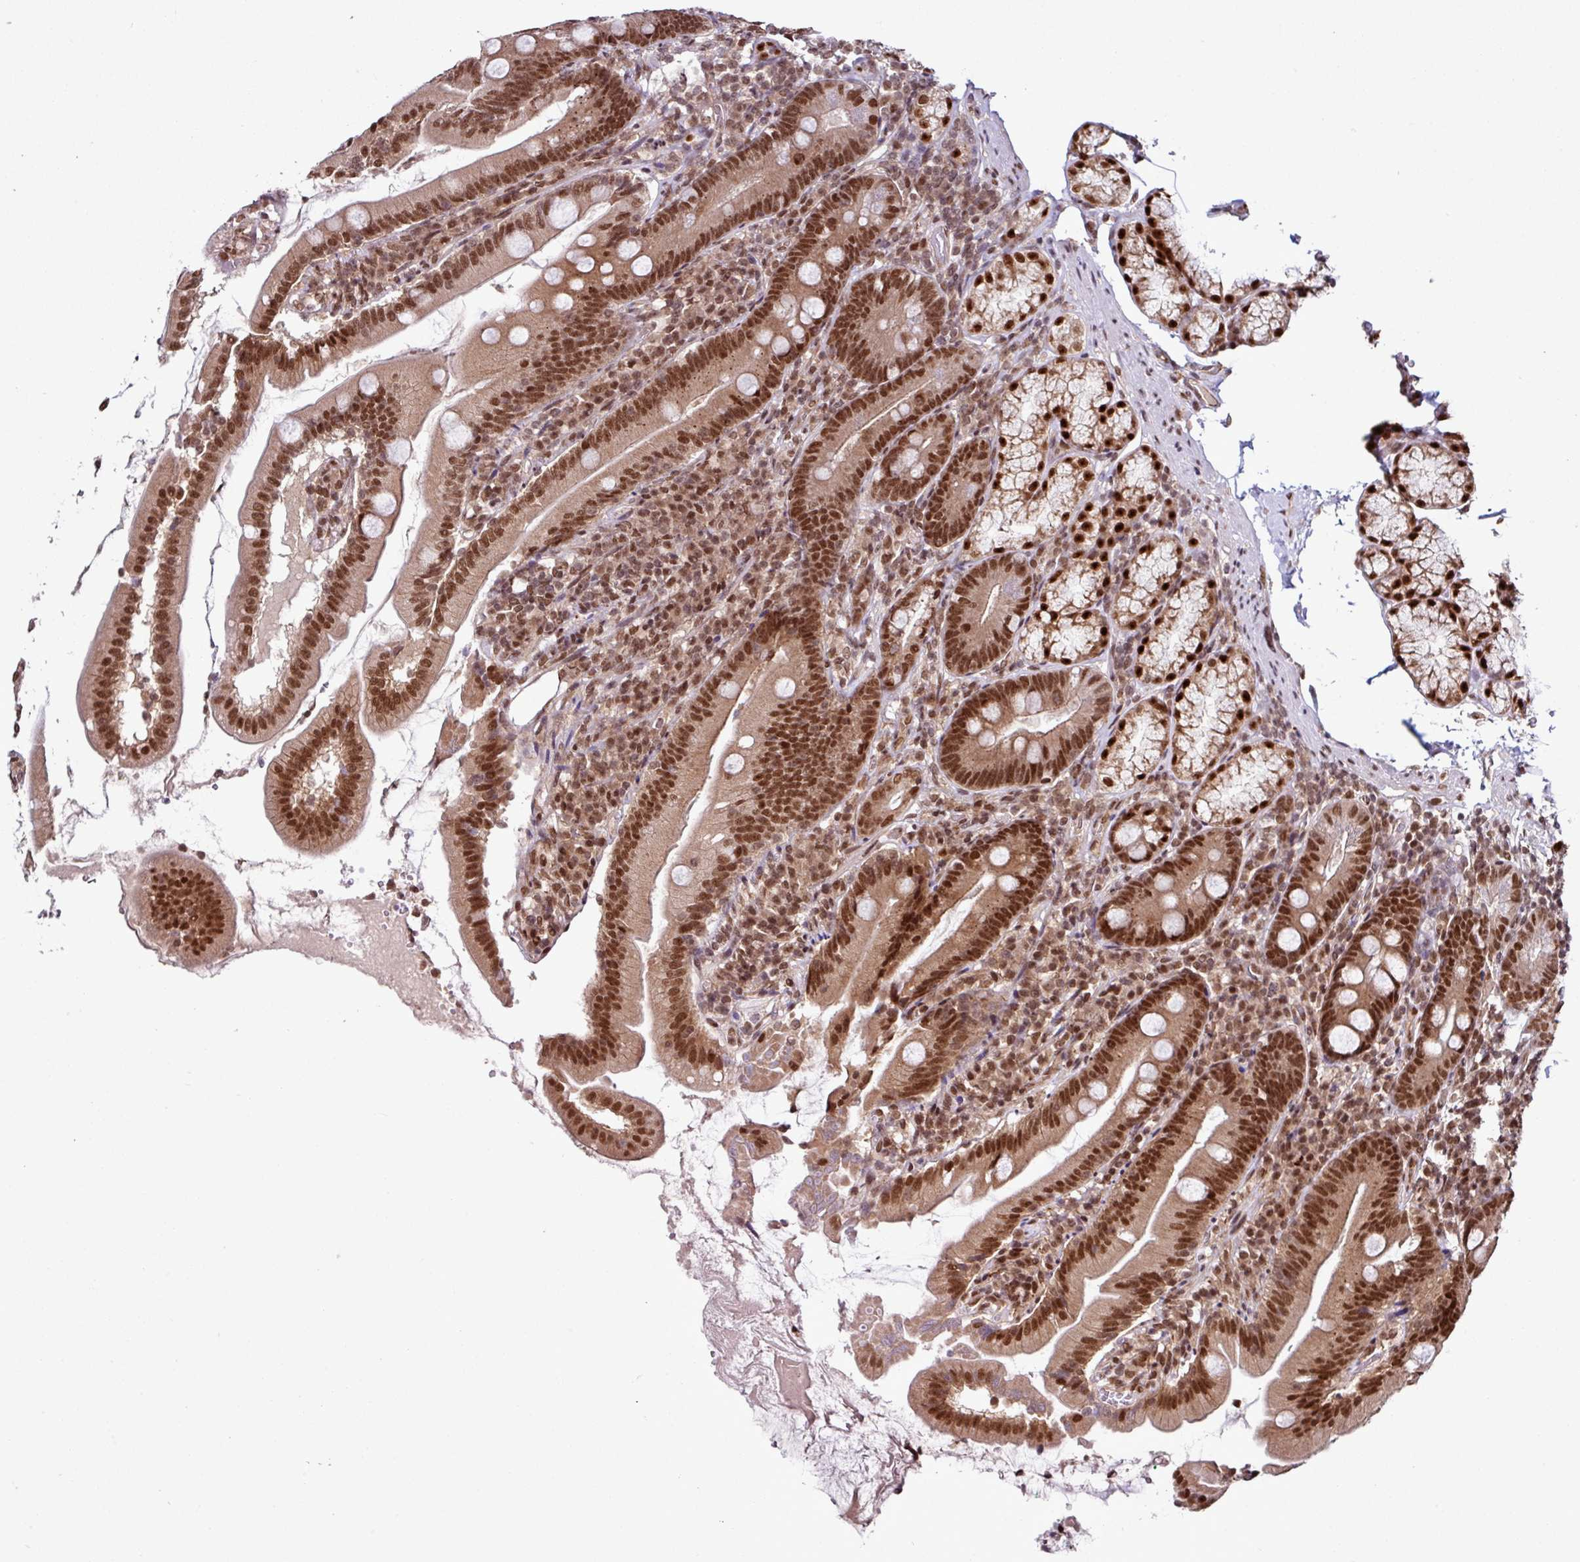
{"staining": {"intensity": "strong", "quantity": ">75%", "location": "cytoplasmic/membranous,nuclear"}, "tissue": "duodenum", "cell_type": "Glandular cells", "image_type": "normal", "snomed": [{"axis": "morphology", "description": "Normal tissue, NOS"}, {"axis": "topography", "description": "Duodenum"}], "caption": "Glandular cells demonstrate strong cytoplasmic/membranous,nuclear expression in approximately >75% of cells in unremarkable duodenum. Nuclei are stained in blue.", "gene": "MORF4L2", "patient": {"sex": "female", "age": 67}}